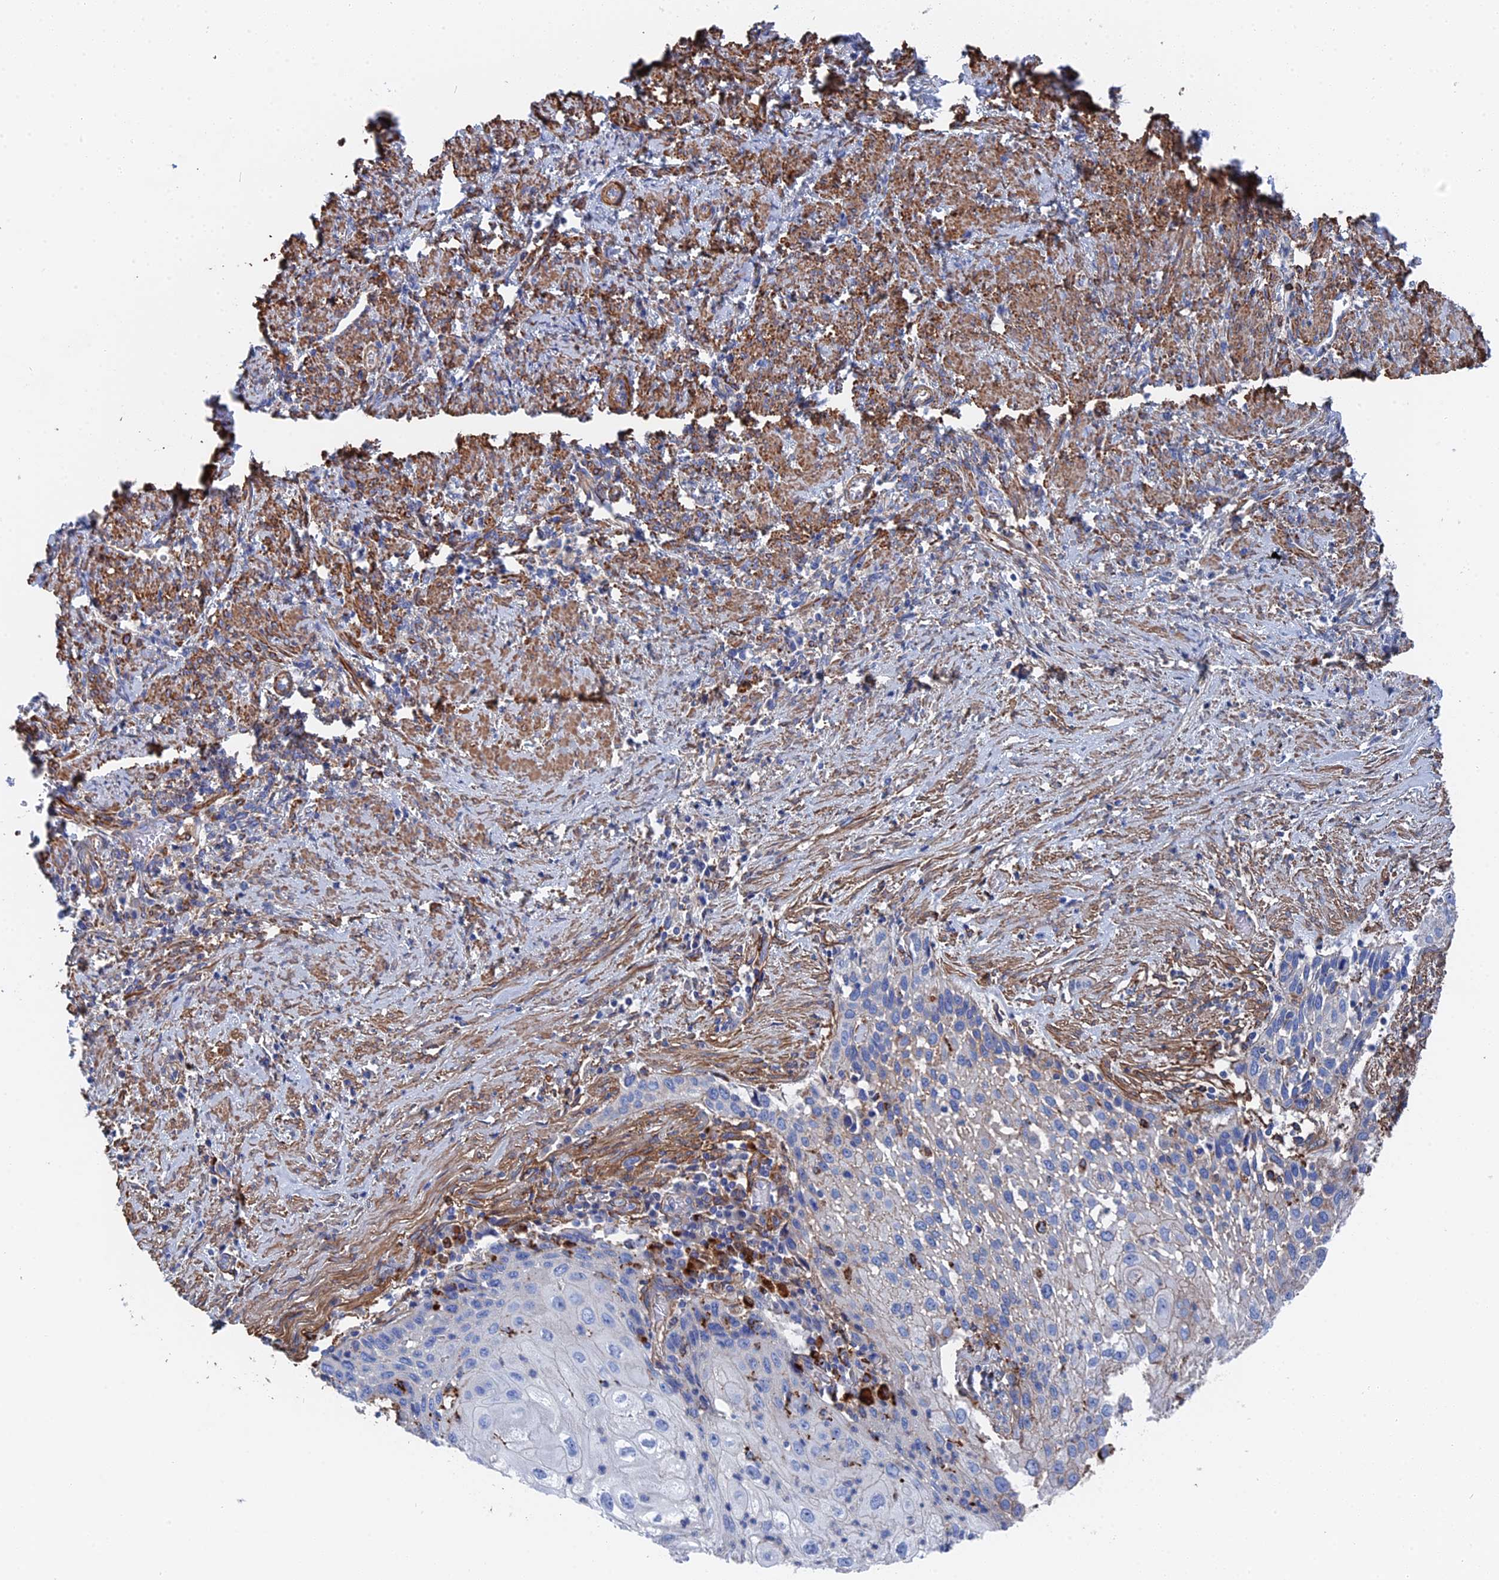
{"staining": {"intensity": "moderate", "quantity": "<25%", "location": "cytoplasmic/membranous"}, "tissue": "cervical cancer", "cell_type": "Tumor cells", "image_type": "cancer", "snomed": [{"axis": "morphology", "description": "Squamous cell carcinoma, NOS"}, {"axis": "topography", "description": "Cervix"}], "caption": "Brown immunohistochemical staining in human cervical cancer (squamous cell carcinoma) displays moderate cytoplasmic/membranous staining in approximately <25% of tumor cells.", "gene": "STRA6", "patient": {"sex": "female", "age": 67}}